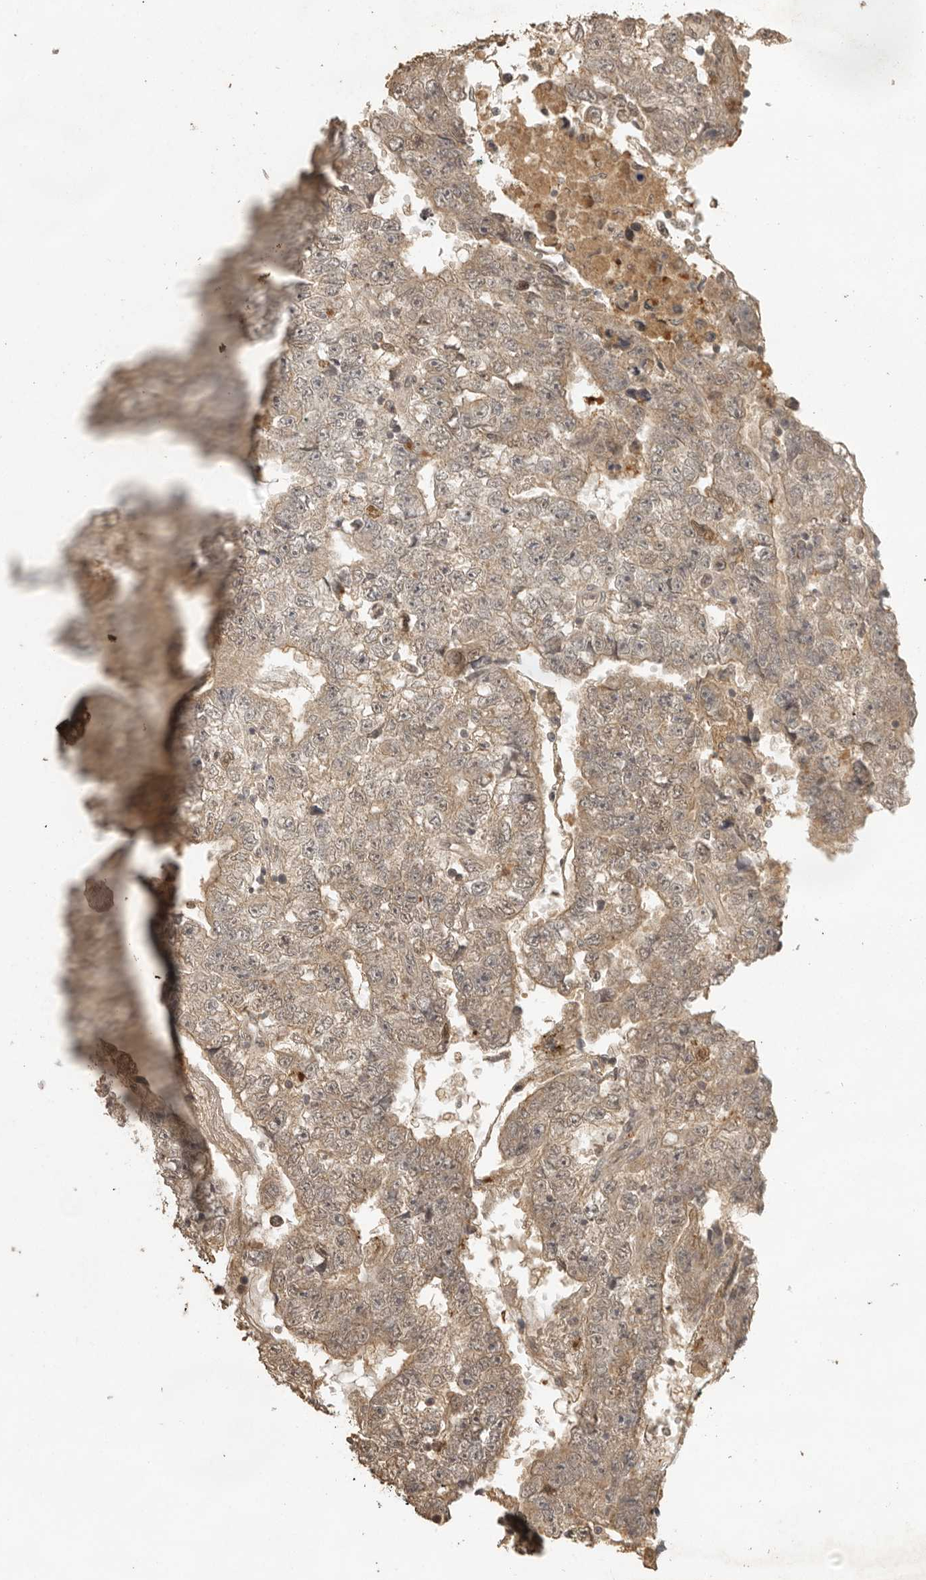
{"staining": {"intensity": "weak", "quantity": ">75%", "location": "cytoplasmic/membranous"}, "tissue": "testis cancer", "cell_type": "Tumor cells", "image_type": "cancer", "snomed": [{"axis": "morphology", "description": "Carcinoma, Embryonal, NOS"}, {"axis": "topography", "description": "Testis"}], "caption": "High-magnification brightfield microscopy of testis cancer stained with DAB (brown) and counterstained with hematoxylin (blue). tumor cells exhibit weak cytoplasmic/membranous staining is present in approximately>75% of cells.", "gene": "CTF1", "patient": {"sex": "male", "age": 25}}